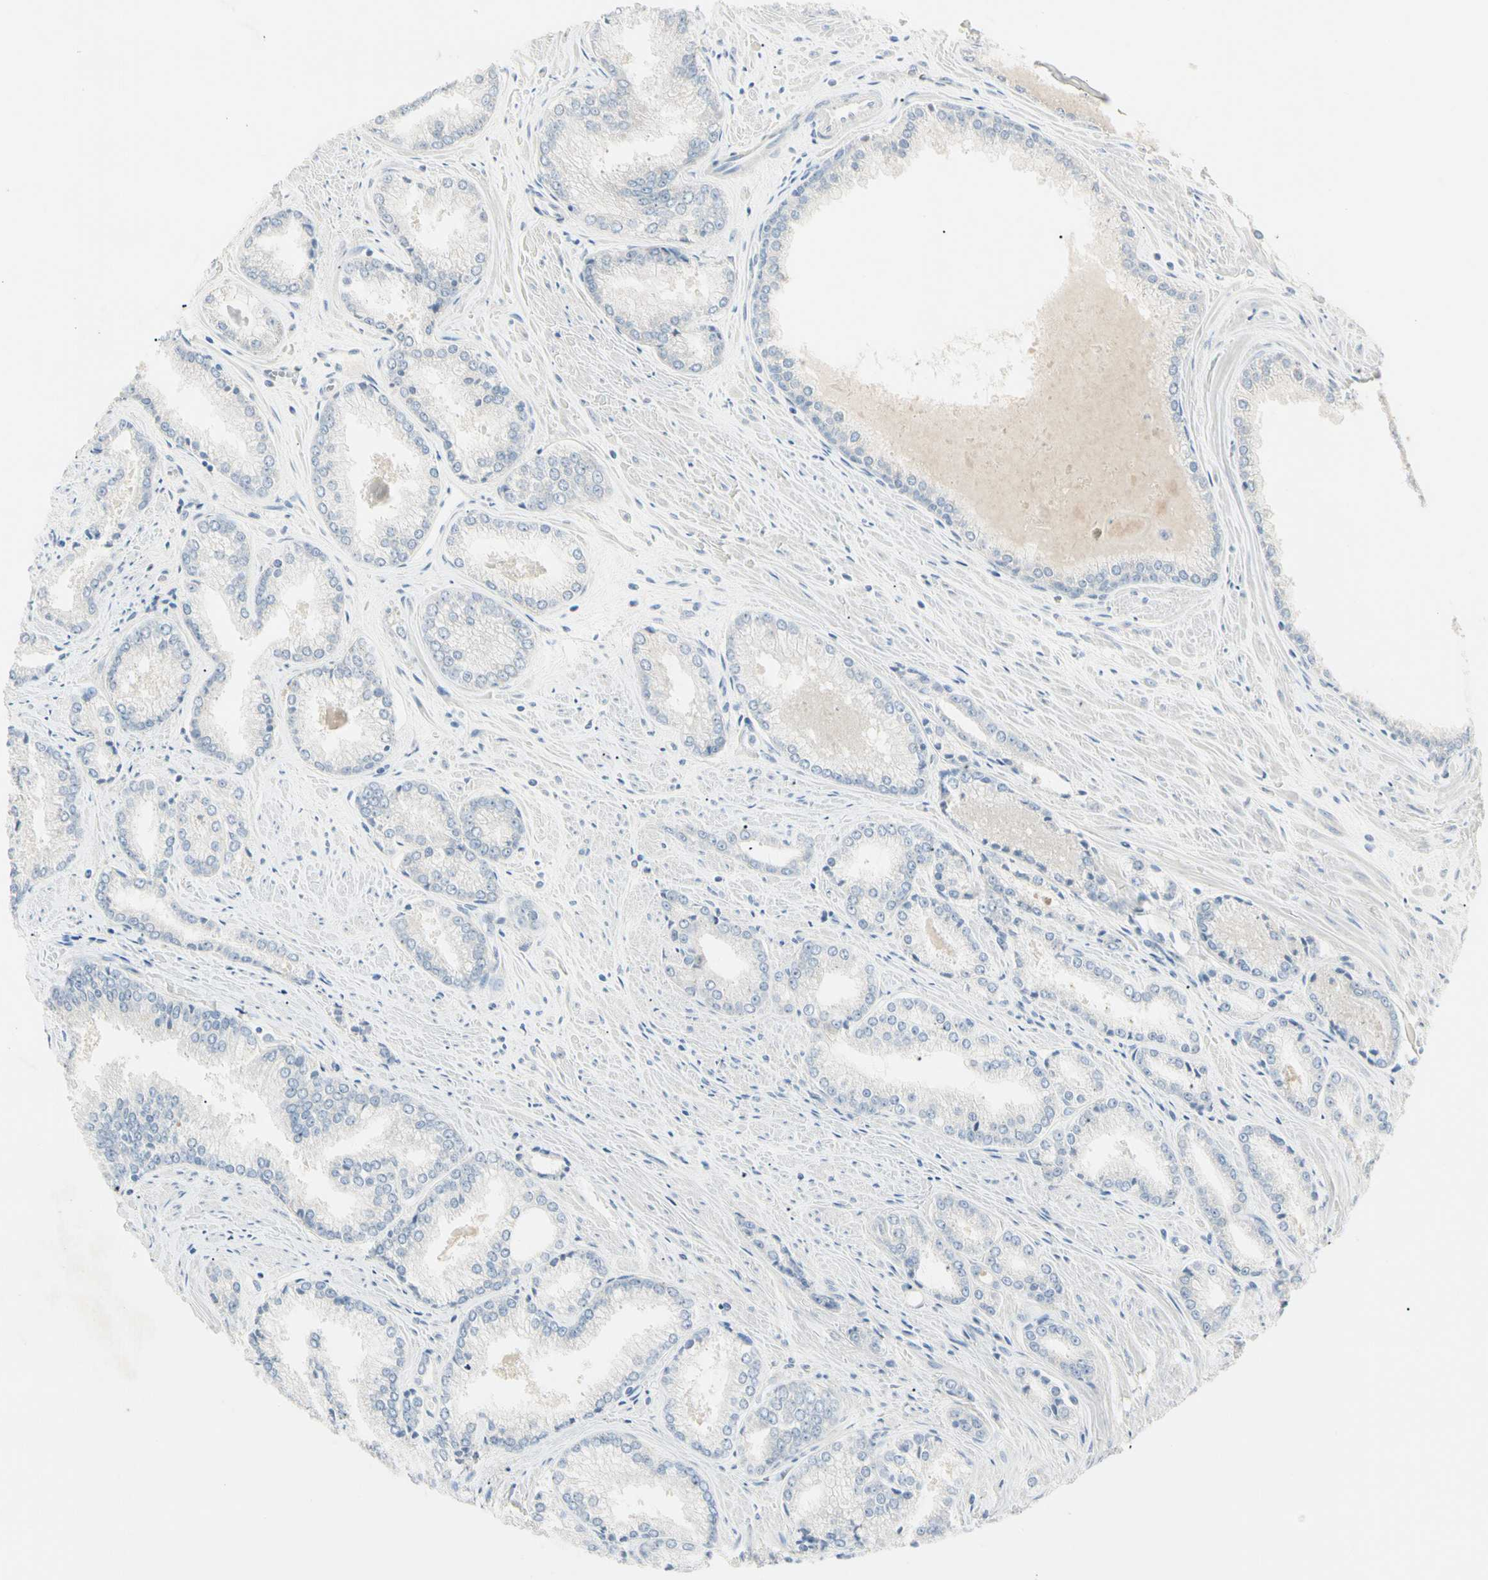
{"staining": {"intensity": "negative", "quantity": "none", "location": "none"}, "tissue": "prostate cancer", "cell_type": "Tumor cells", "image_type": "cancer", "snomed": [{"axis": "morphology", "description": "Adenocarcinoma, Low grade"}, {"axis": "topography", "description": "Prostate"}], "caption": "Image shows no significant protein positivity in tumor cells of prostate cancer (adenocarcinoma (low-grade)).", "gene": "ALDH18A1", "patient": {"sex": "male", "age": 64}}